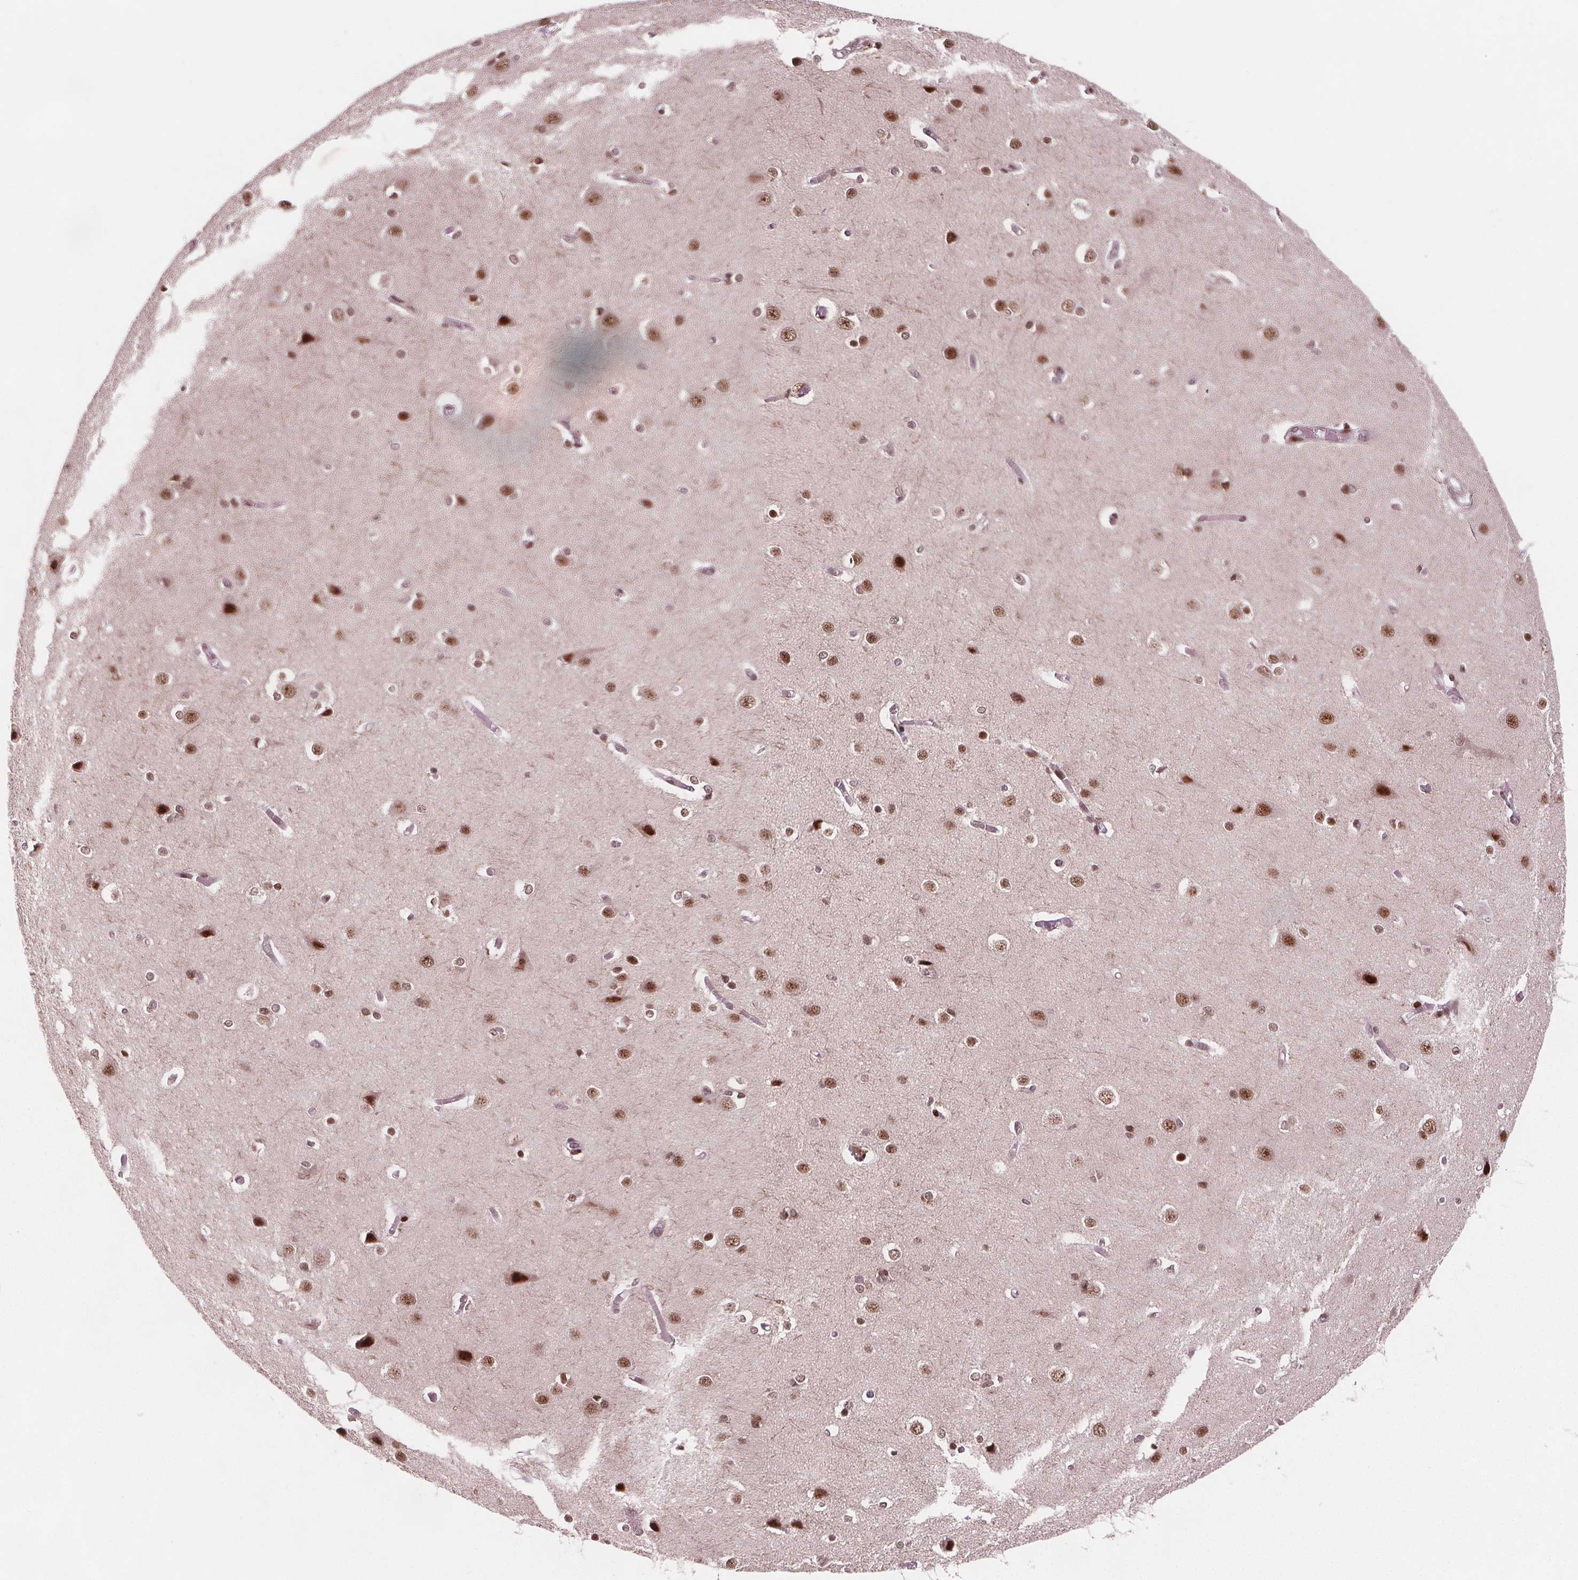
{"staining": {"intensity": "moderate", "quantity": "25%-75%", "location": "nuclear"}, "tissue": "cerebral cortex", "cell_type": "Endothelial cells", "image_type": "normal", "snomed": [{"axis": "morphology", "description": "Normal tissue, NOS"}, {"axis": "topography", "description": "Cerebral cortex"}], "caption": "Human cerebral cortex stained with a protein marker displays moderate staining in endothelial cells.", "gene": "SNRNP35", "patient": {"sex": "male", "age": 37}}